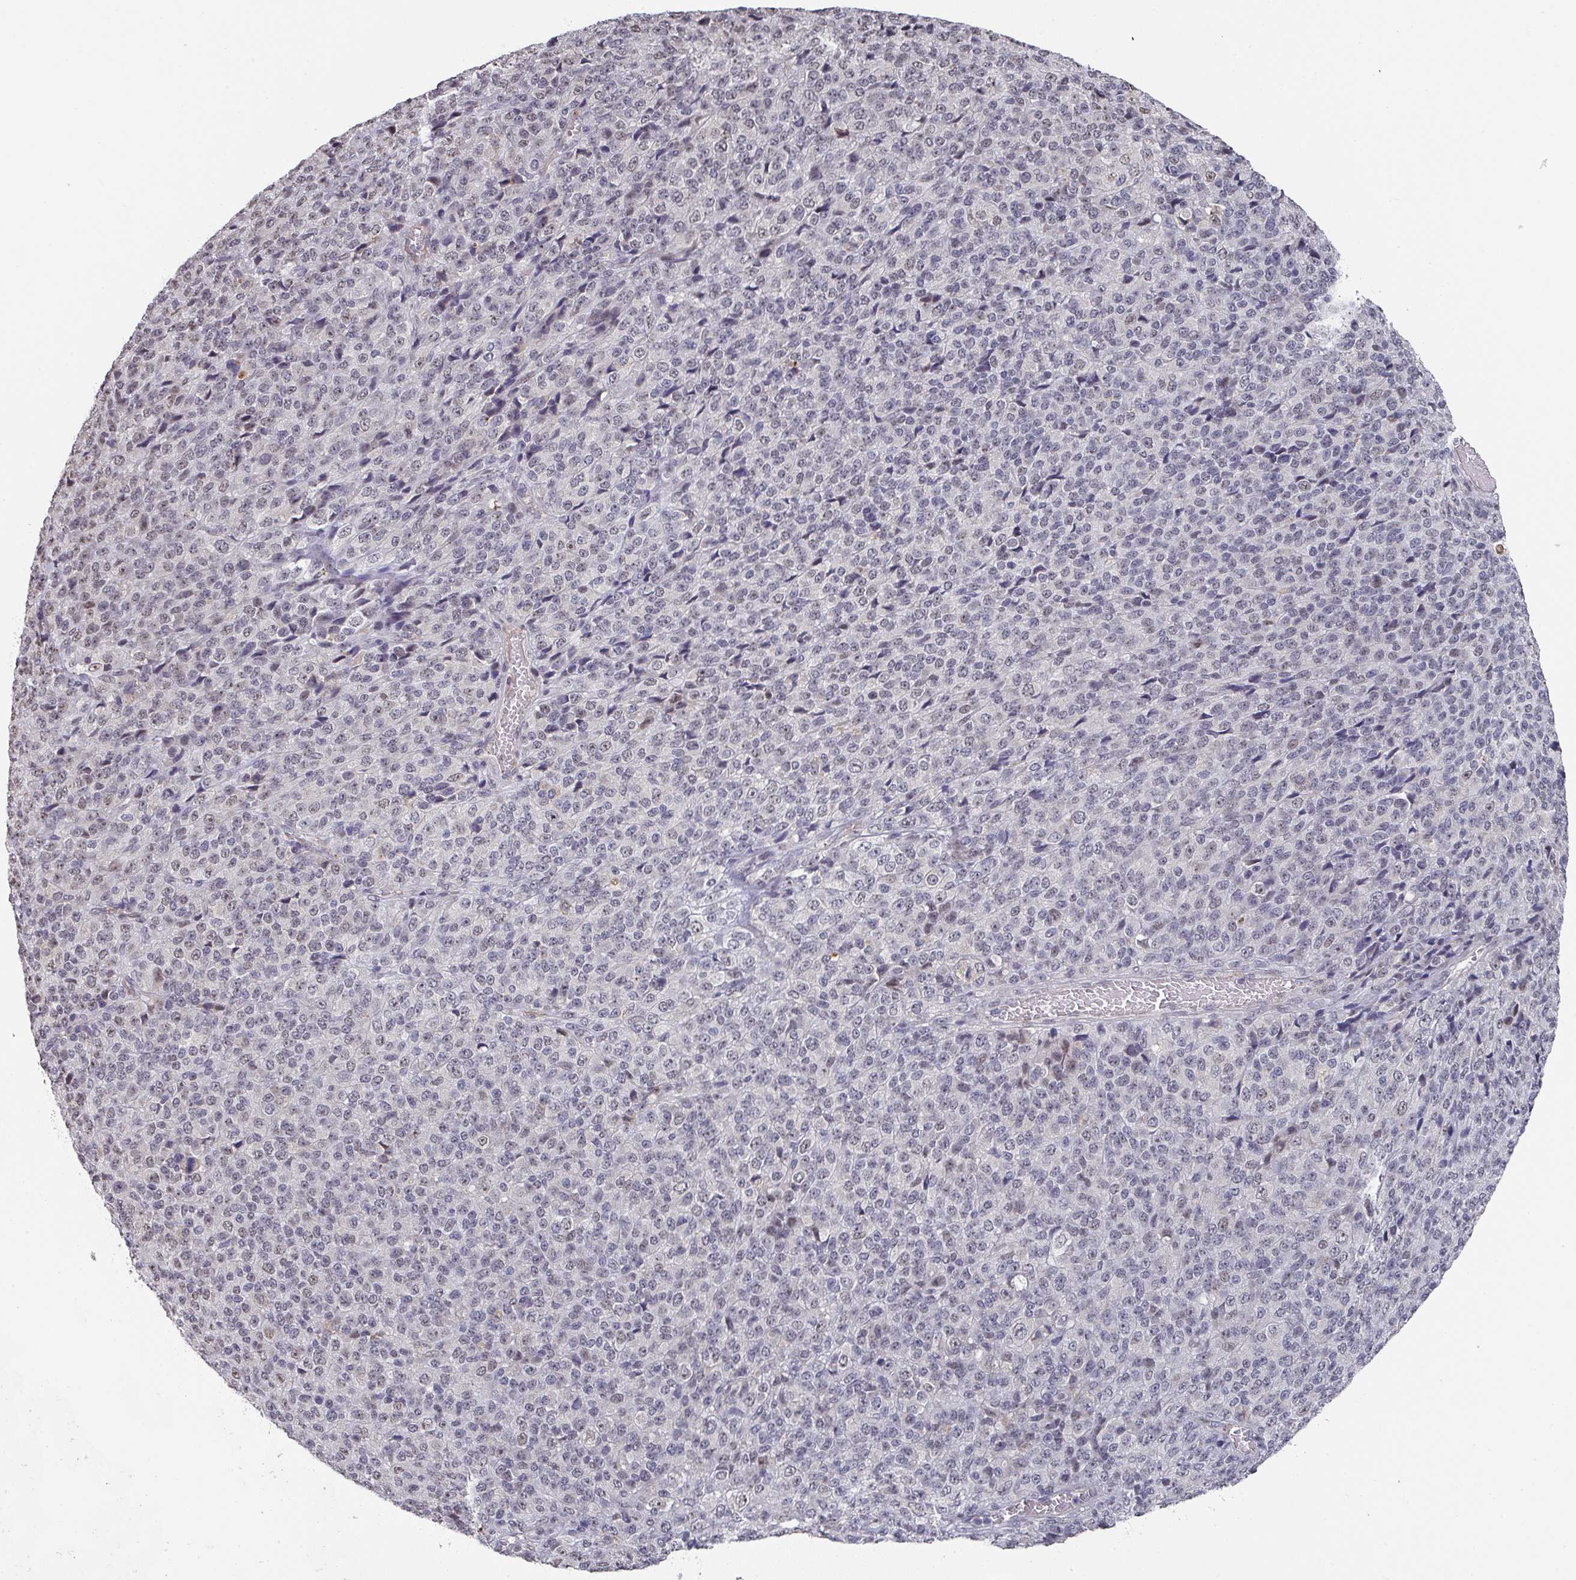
{"staining": {"intensity": "weak", "quantity": "<25%", "location": "nuclear"}, "tissue": "melanoma", "cell_type": "Tumor cells", "image_type": "cancer", "snomed": [{"axis": "morphology", "description": "Malignant melanoma, Metastatic site"}, {"axis": "topography", "description": "Brain"}], "caption": "Malignant melanoma (metastatic site) was stained to show a protein in brown. There is no significant expression in tumor cells.", "gene": "ZNF654", "patient": {"sex": "female", "age": 56}}